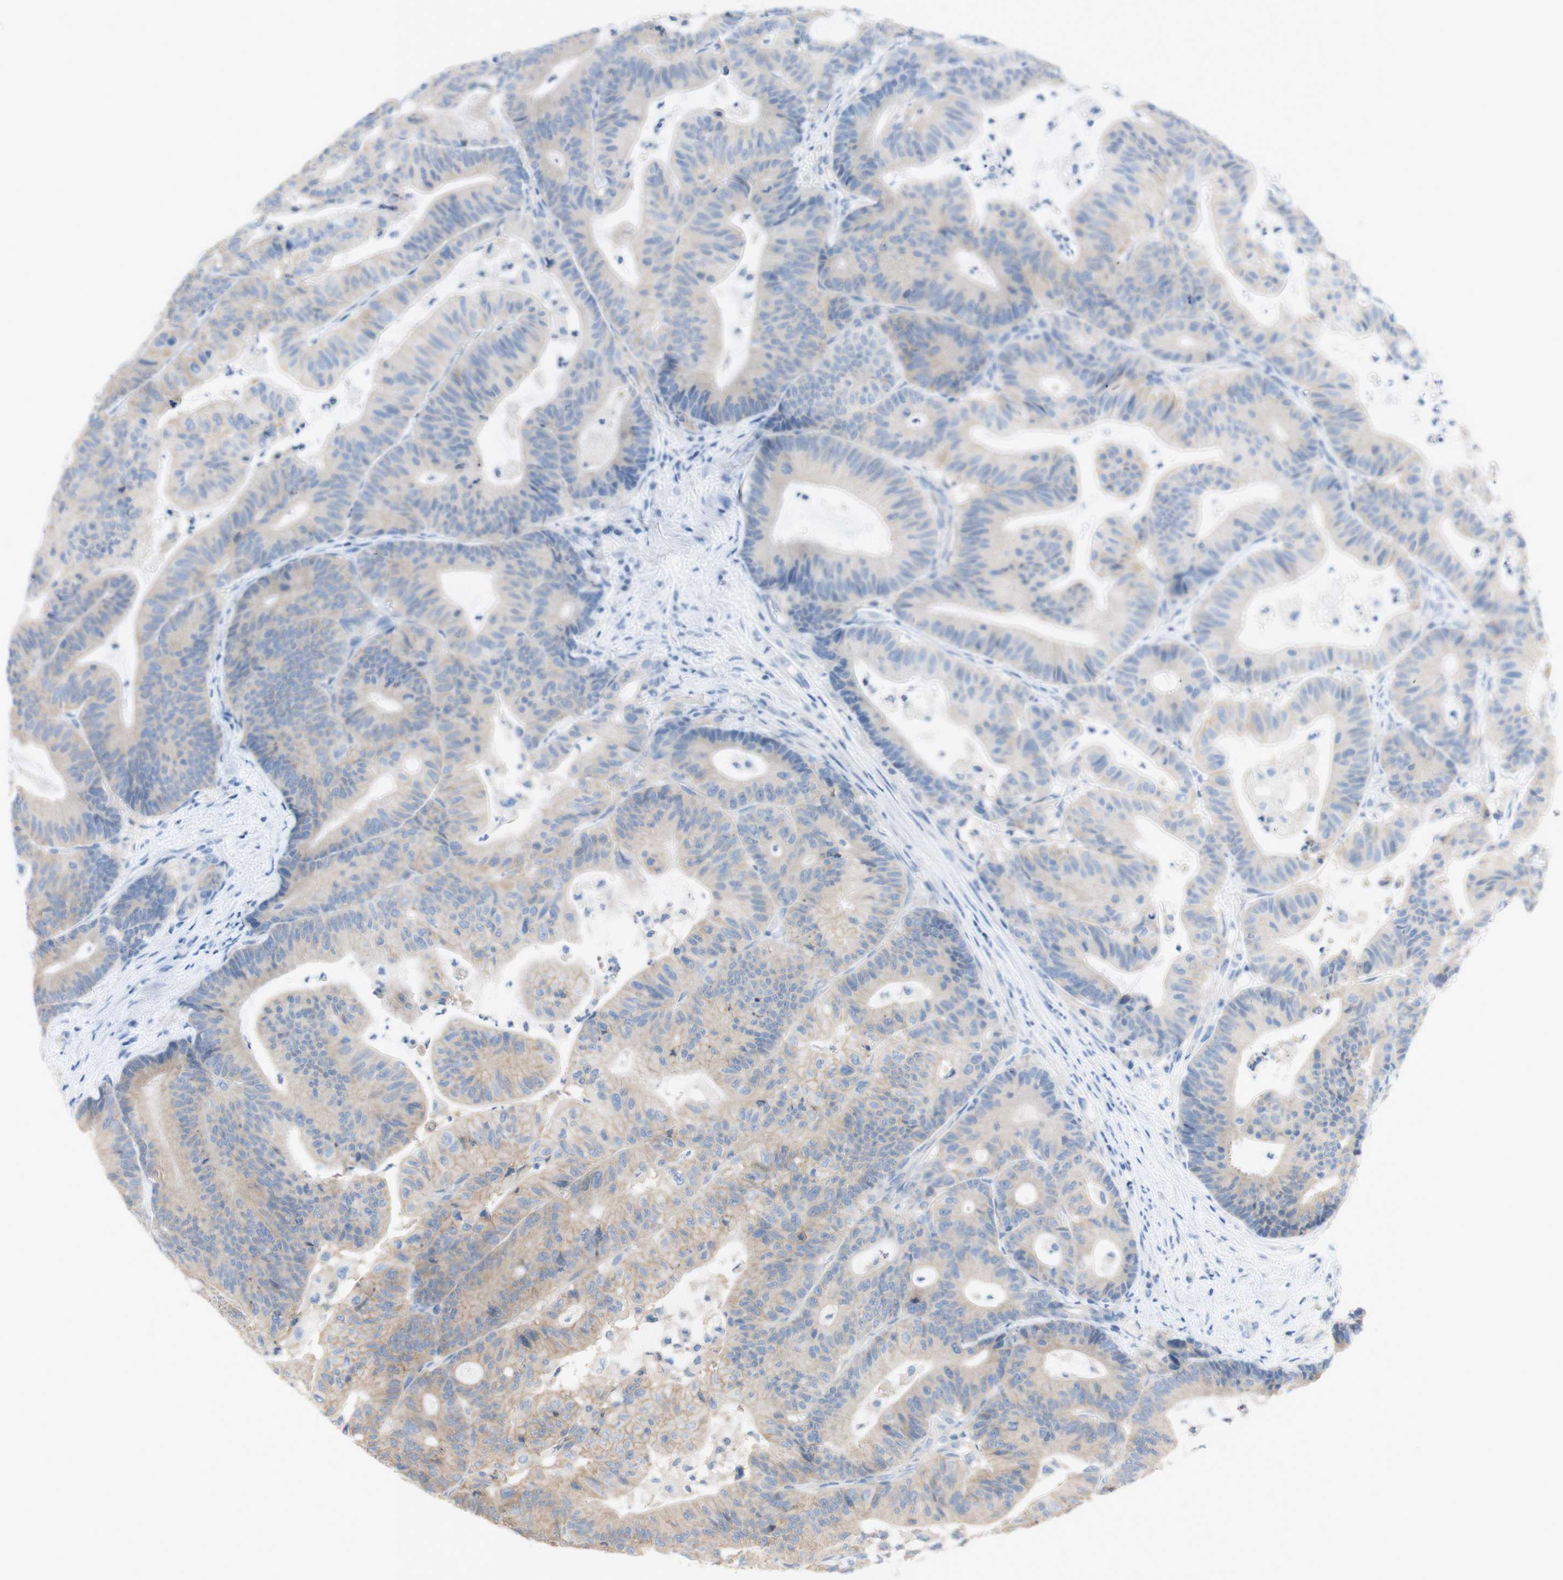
{"staining": {"intensity": "negative", "quantity": "none", "location": "none"}, "tissue": "colorectal cancer", "cell_type": "Tumor cells", "image_type": "cancer", "snomed": [{"axis": "morphology", "description": "Adenocarcinoma, NOS"}, {"axis": "topography", "description": "Colon"}], "caption": "Adenocarcinoma (colorectal) was stained to show a protein in brown. There is no significant positivity in tumor cells. (Brightfield microscopy of DAB (3,3'-diaminobenzidine) IHC at high magnification).", "gene": "ATP2B1", "patient": {"sex": "female", "age": 84}}